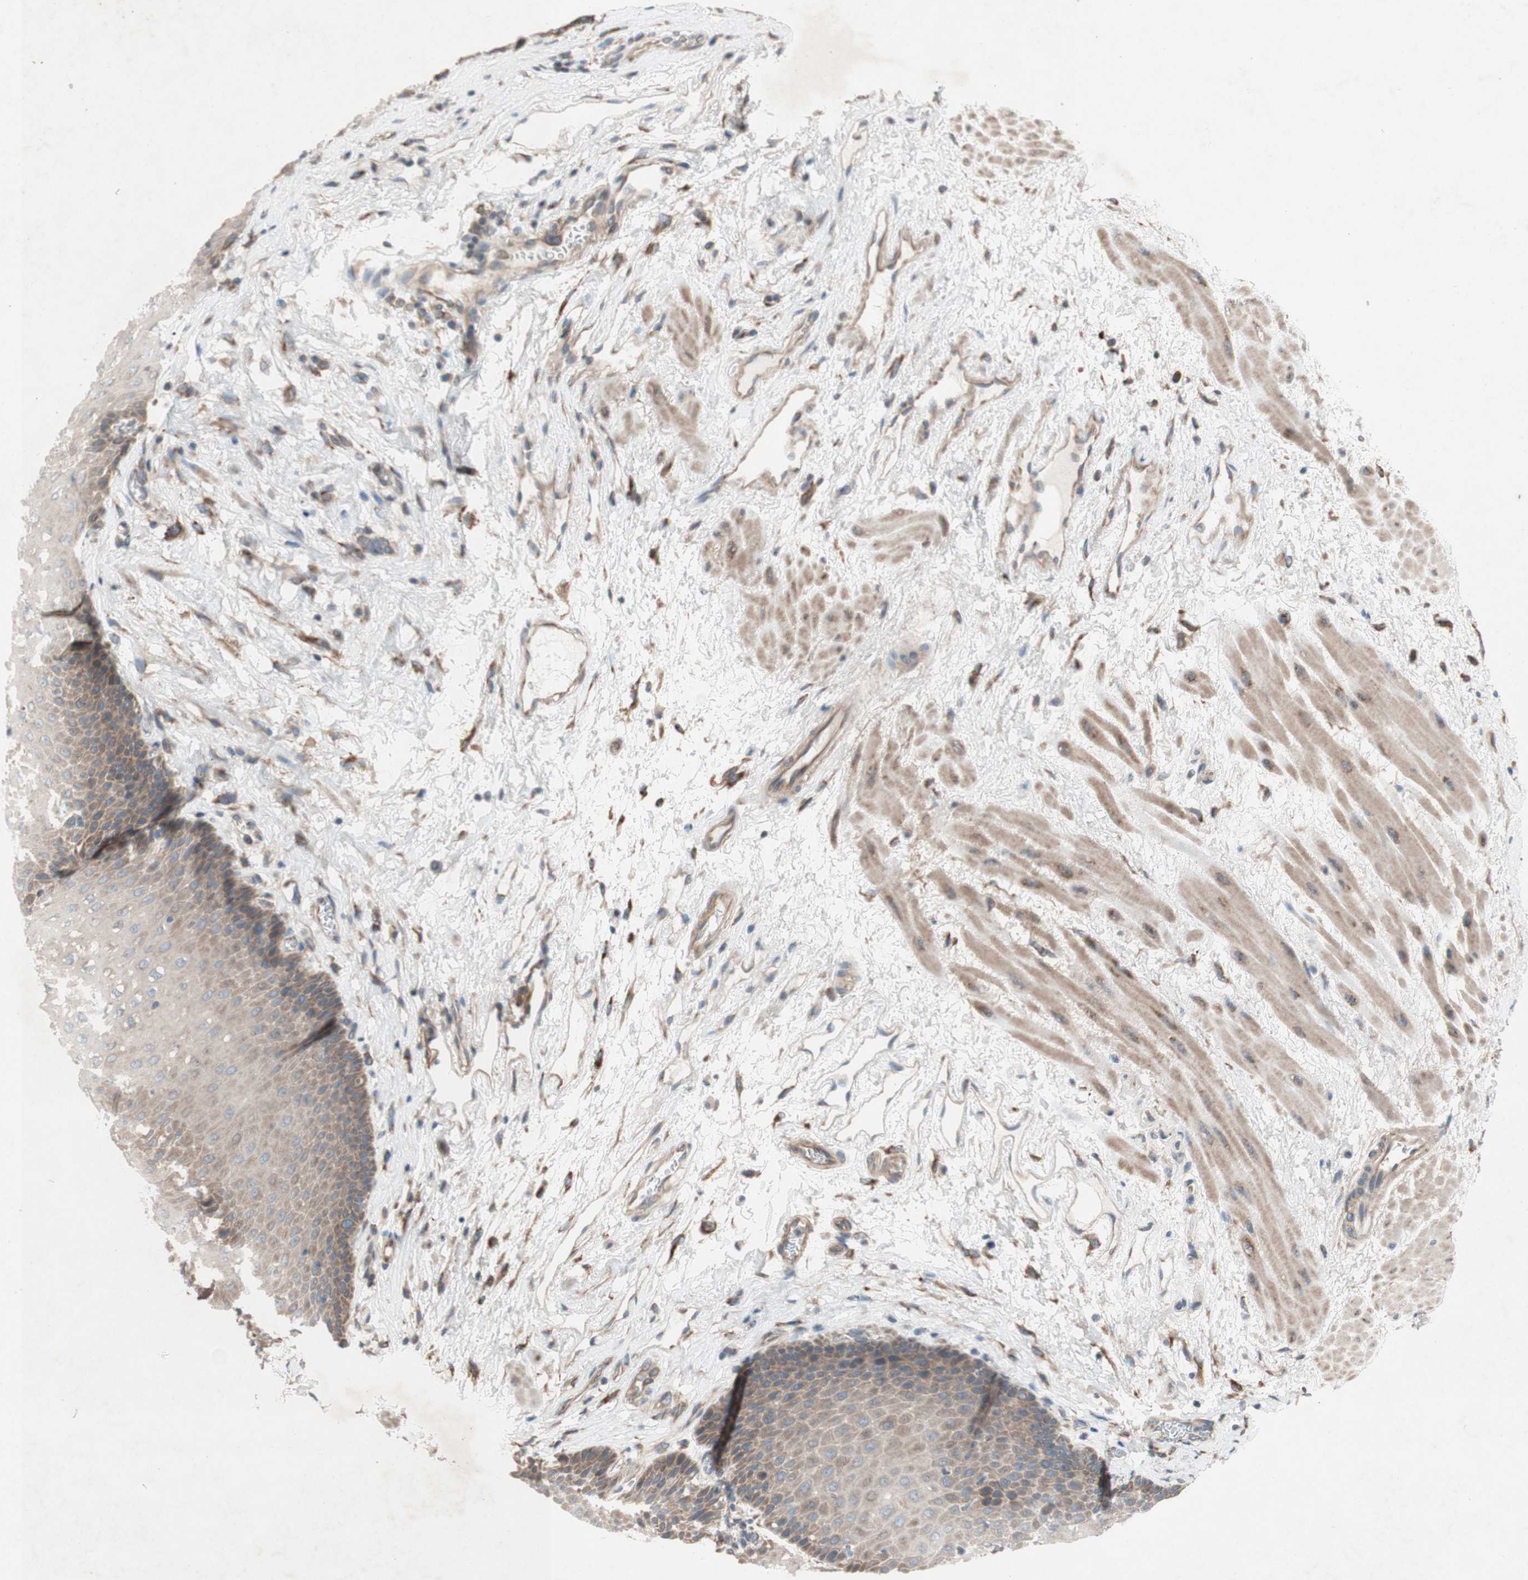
{"staining": {"intensity": "moderate", "quantity": ">75%", "location": "cytoplasmic/membranous"}, "tissue": "esophagus", "cell_type": "Squamous epithelial cells", "image_type": "normal", "snomed": [{"axis": "morphology", "description": "Normal tissue, NOS"}, {"axis": "topography", "description": "Esophagus"}], "caption": "Immunohistochemistry (IHC) (DAB (3,3'-diaminobenzidine)) staining of unremarkable human esophagus exhibits moderate cytoplasmic/membranous protein expression in about >75% of squamous epithelial cells. The staining is performed using DAB brown chromogen to label protein expression. The nuclei are counter-stained blue using hematoxylin.", "gene": "SOCS2", "patient": {"sex": "male", "age": 48}}